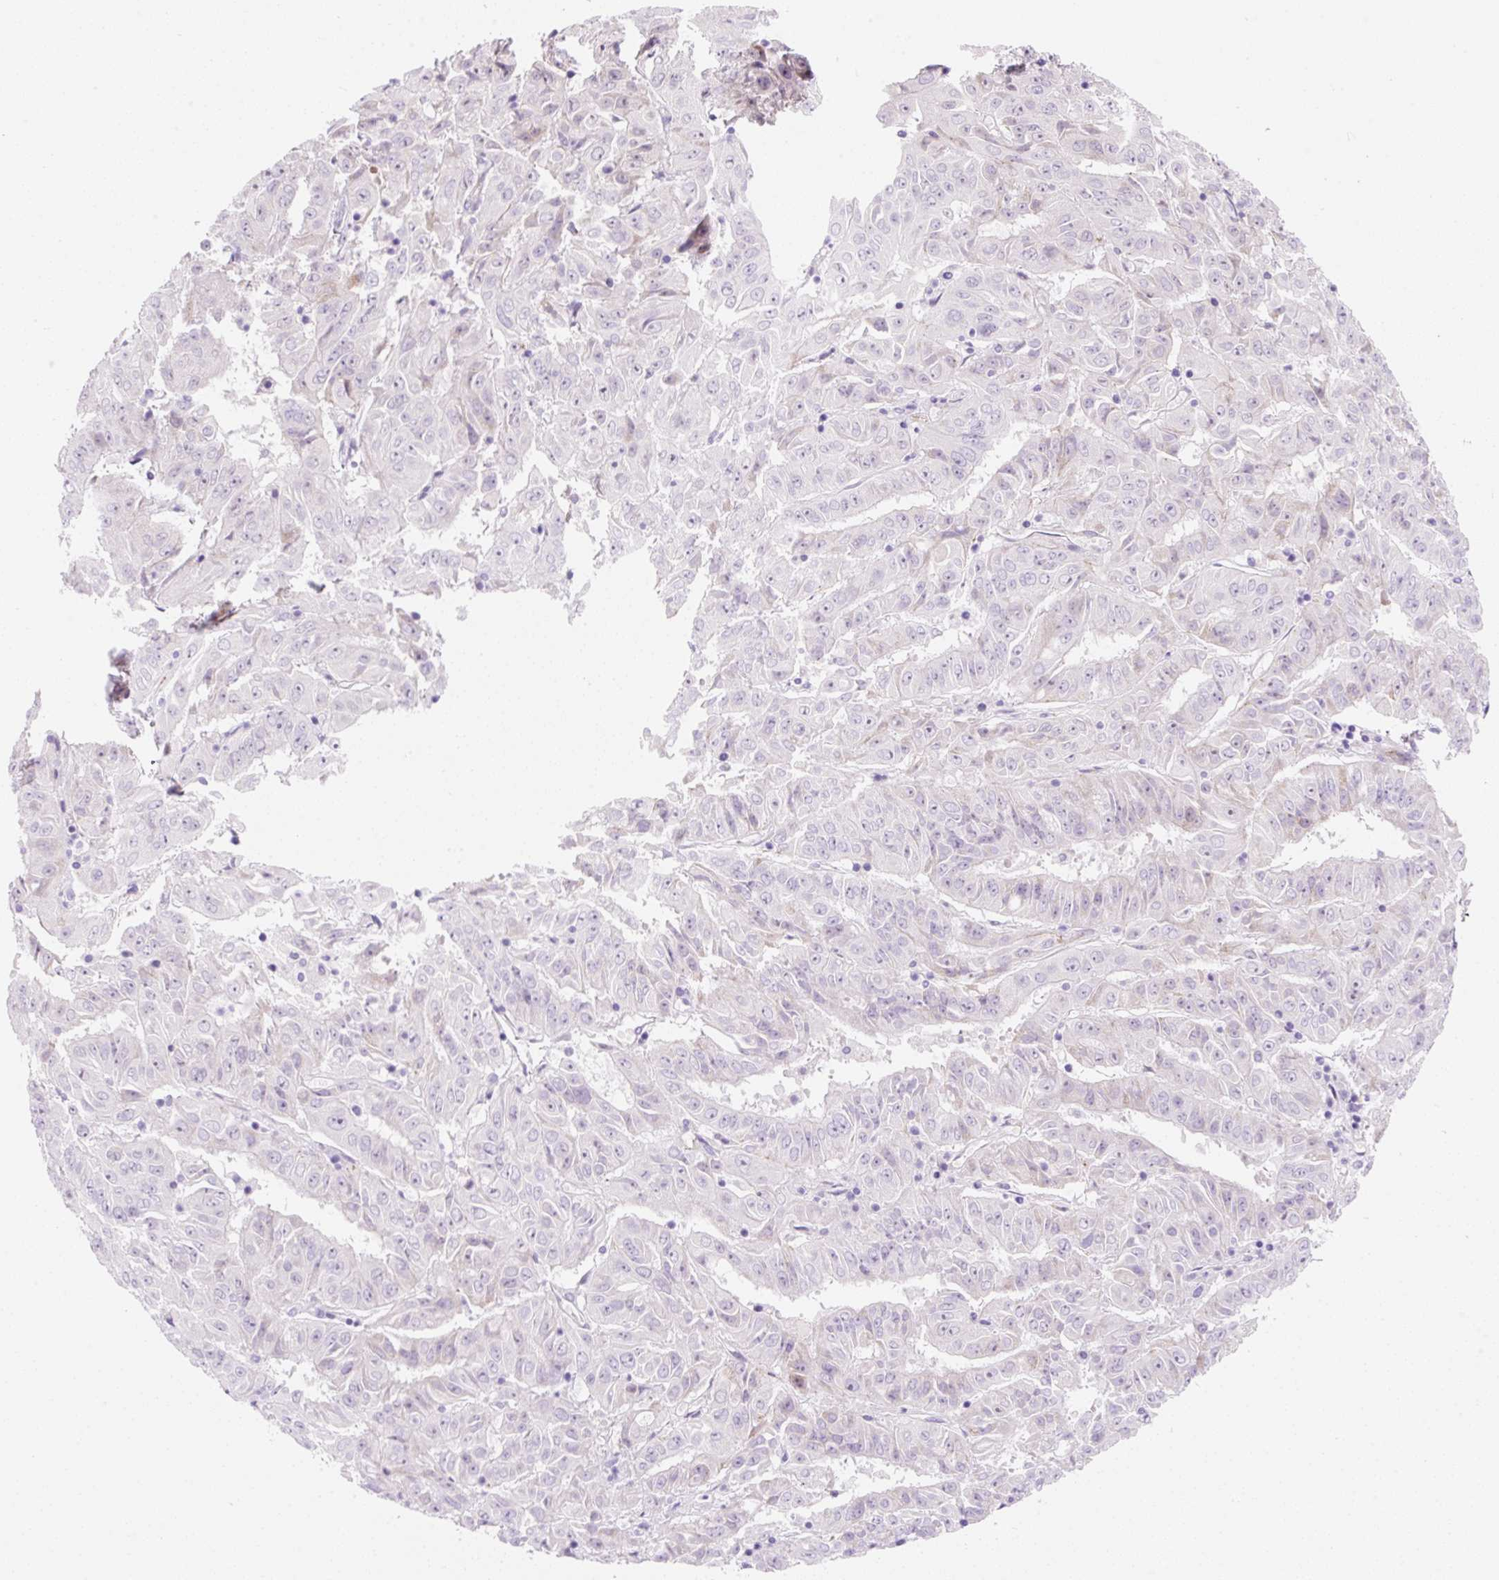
{"staining": {"intensity": "negative", "quantity": "none", "location": "none"}, "tissue": "pancreatic cancer", "cell_type": "Tumor cells", "image_type": "cancer", "snomed": [{"axis": "morphology", "description": "Adenocarcinoma, NOS"}, {"axis": "topography", "description": "Pancreas"}], "caption": "Tumor cells show no significant protein expression in pancreatic cancer (adenocarcinoma).", "gene": "ZNF121", "patient": {"sex": "male", "age": 63}}